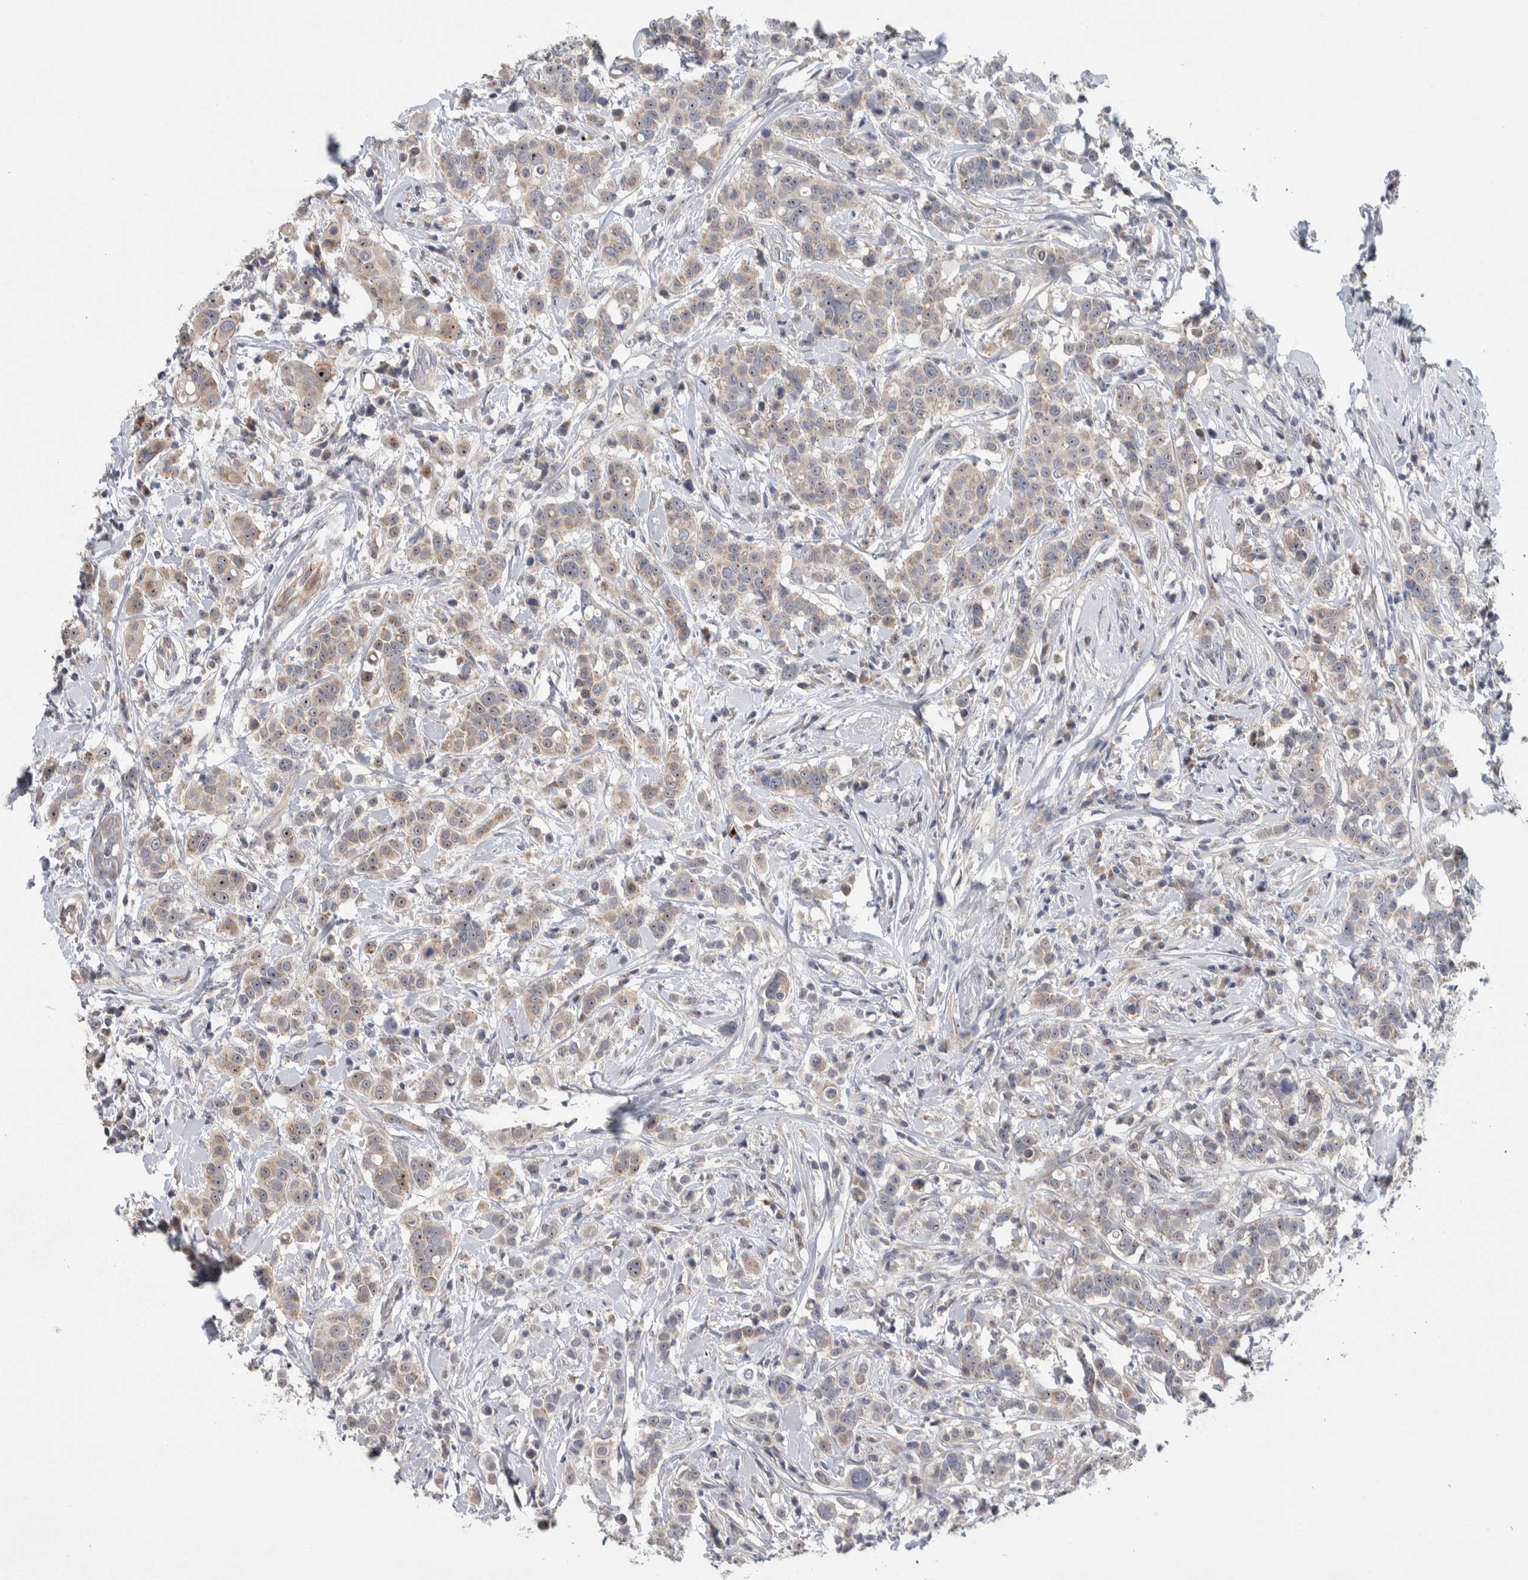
{"staining": {"intensity": "moderate", "quantity": "<25%", "location": "nuclear"}, "tissue": "breast cancer", "cell_type": "Tumor cells", "image_type": "cancer", "snomed": [{"axis": "morphology", "description": "Duct carcinoma"}, {"axis": "topography", "description": "Breast"}], "caption": "Human breast cancer stained for a protein (brown) demonstrates moderate nuclear positive expression in about <25% of tumor cells.", "gene": "PRRG4", "patient": {"sex": "female", "age": 27}}